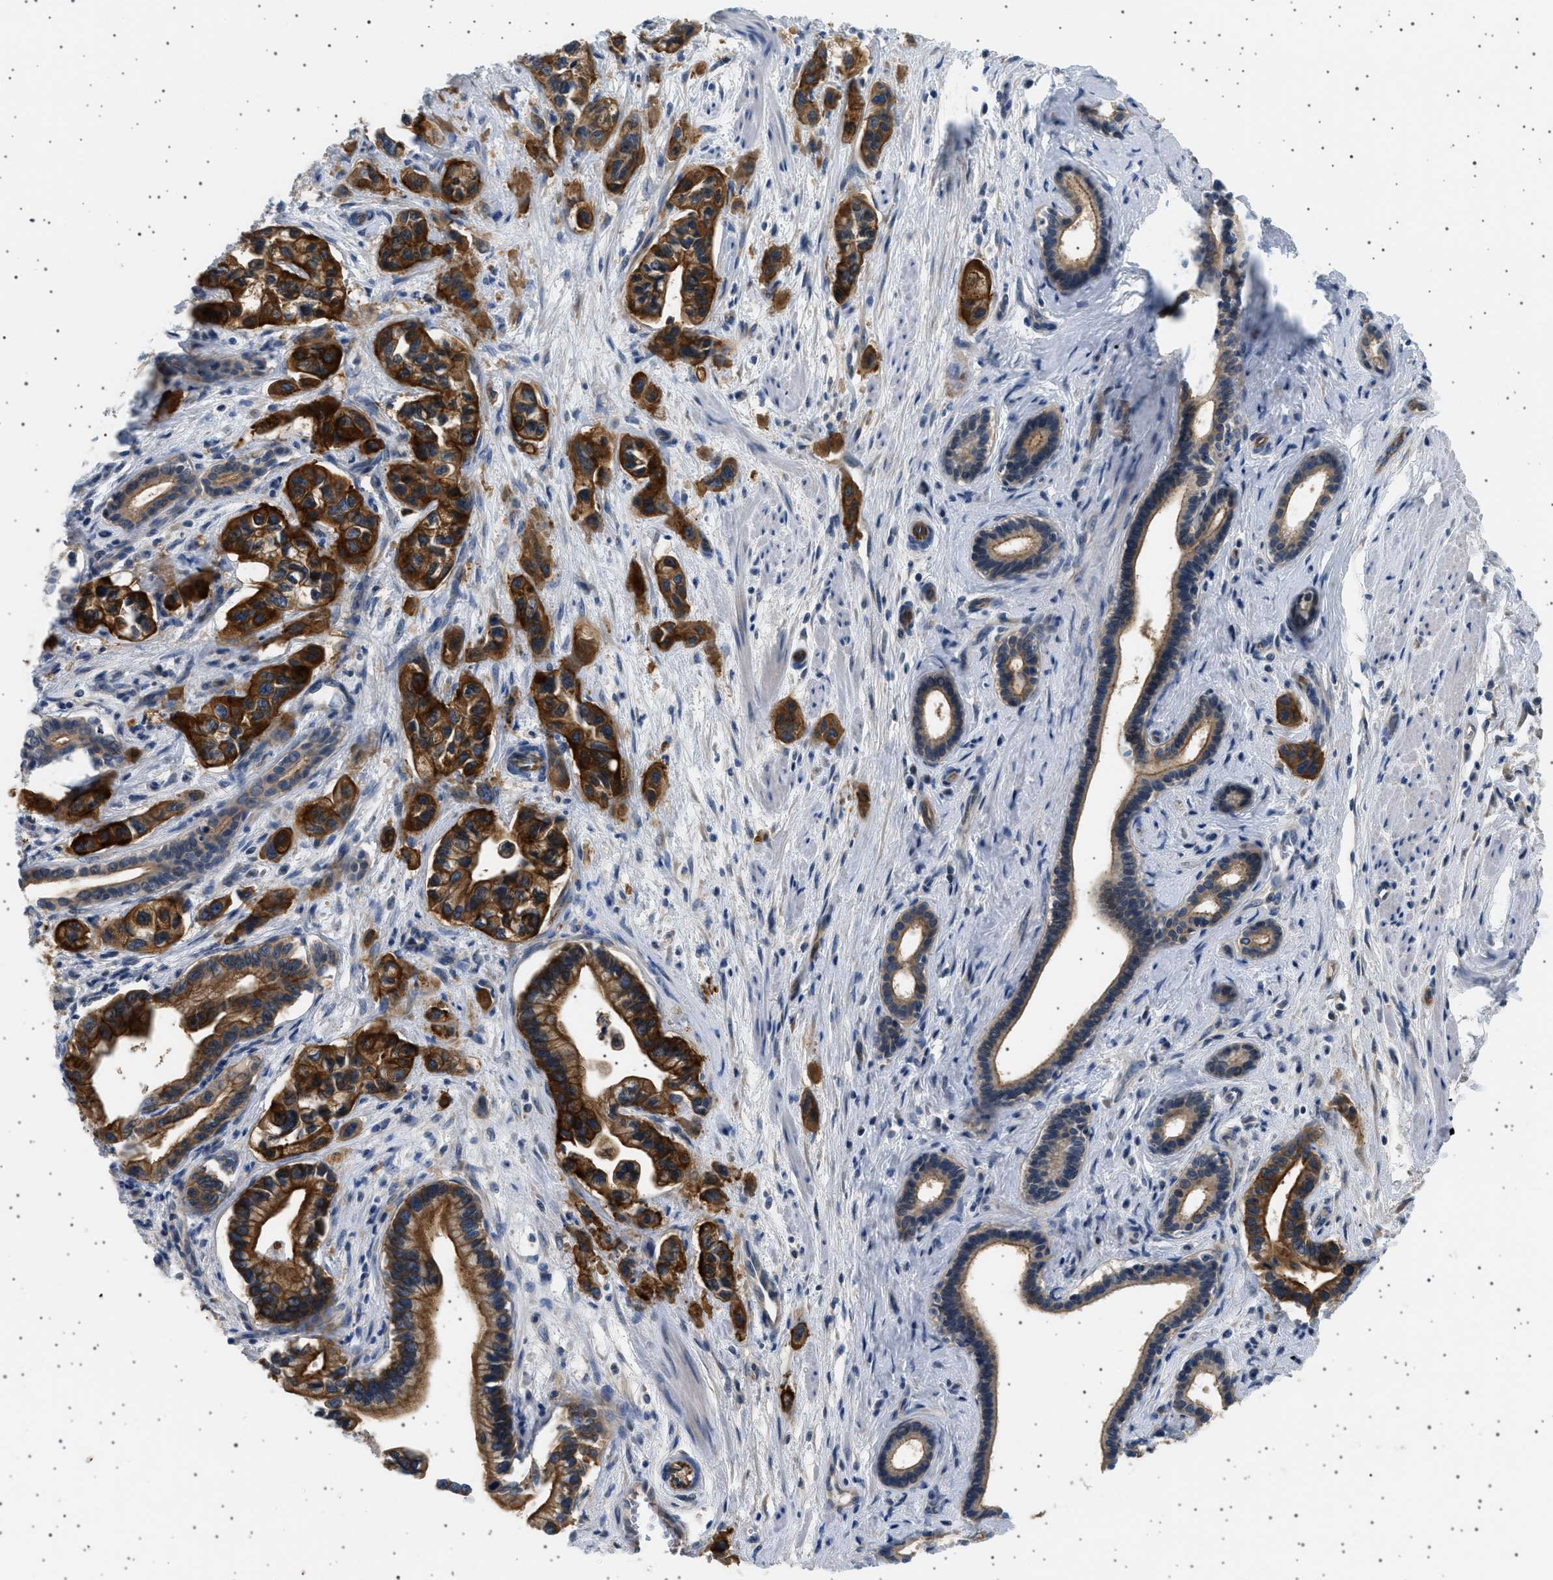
{"staining": {"intensity": "strong", "quantity": ">75%", "location": "cytoplasmic/membranous"}, "tissue": "pancreatic cancer", "cell_type": "Tumor cells", "image_type": "cancer", "snomed": [{"axis": "morphology", "description": "Adenocarcinoma, NOS"}, {"axis": "topography", "description": "Pancreas"}], "caption": "Immunohistochemical staining of human pancreatic cancer demonstrates high levels of strong cytoplasmic/membranous expression in about >75% of tumor cells. (Brightfield microscopy of DAB IHC at high magnification).", "gene": "PLPP6", "patient": {"sex": "male", "age": 74}}